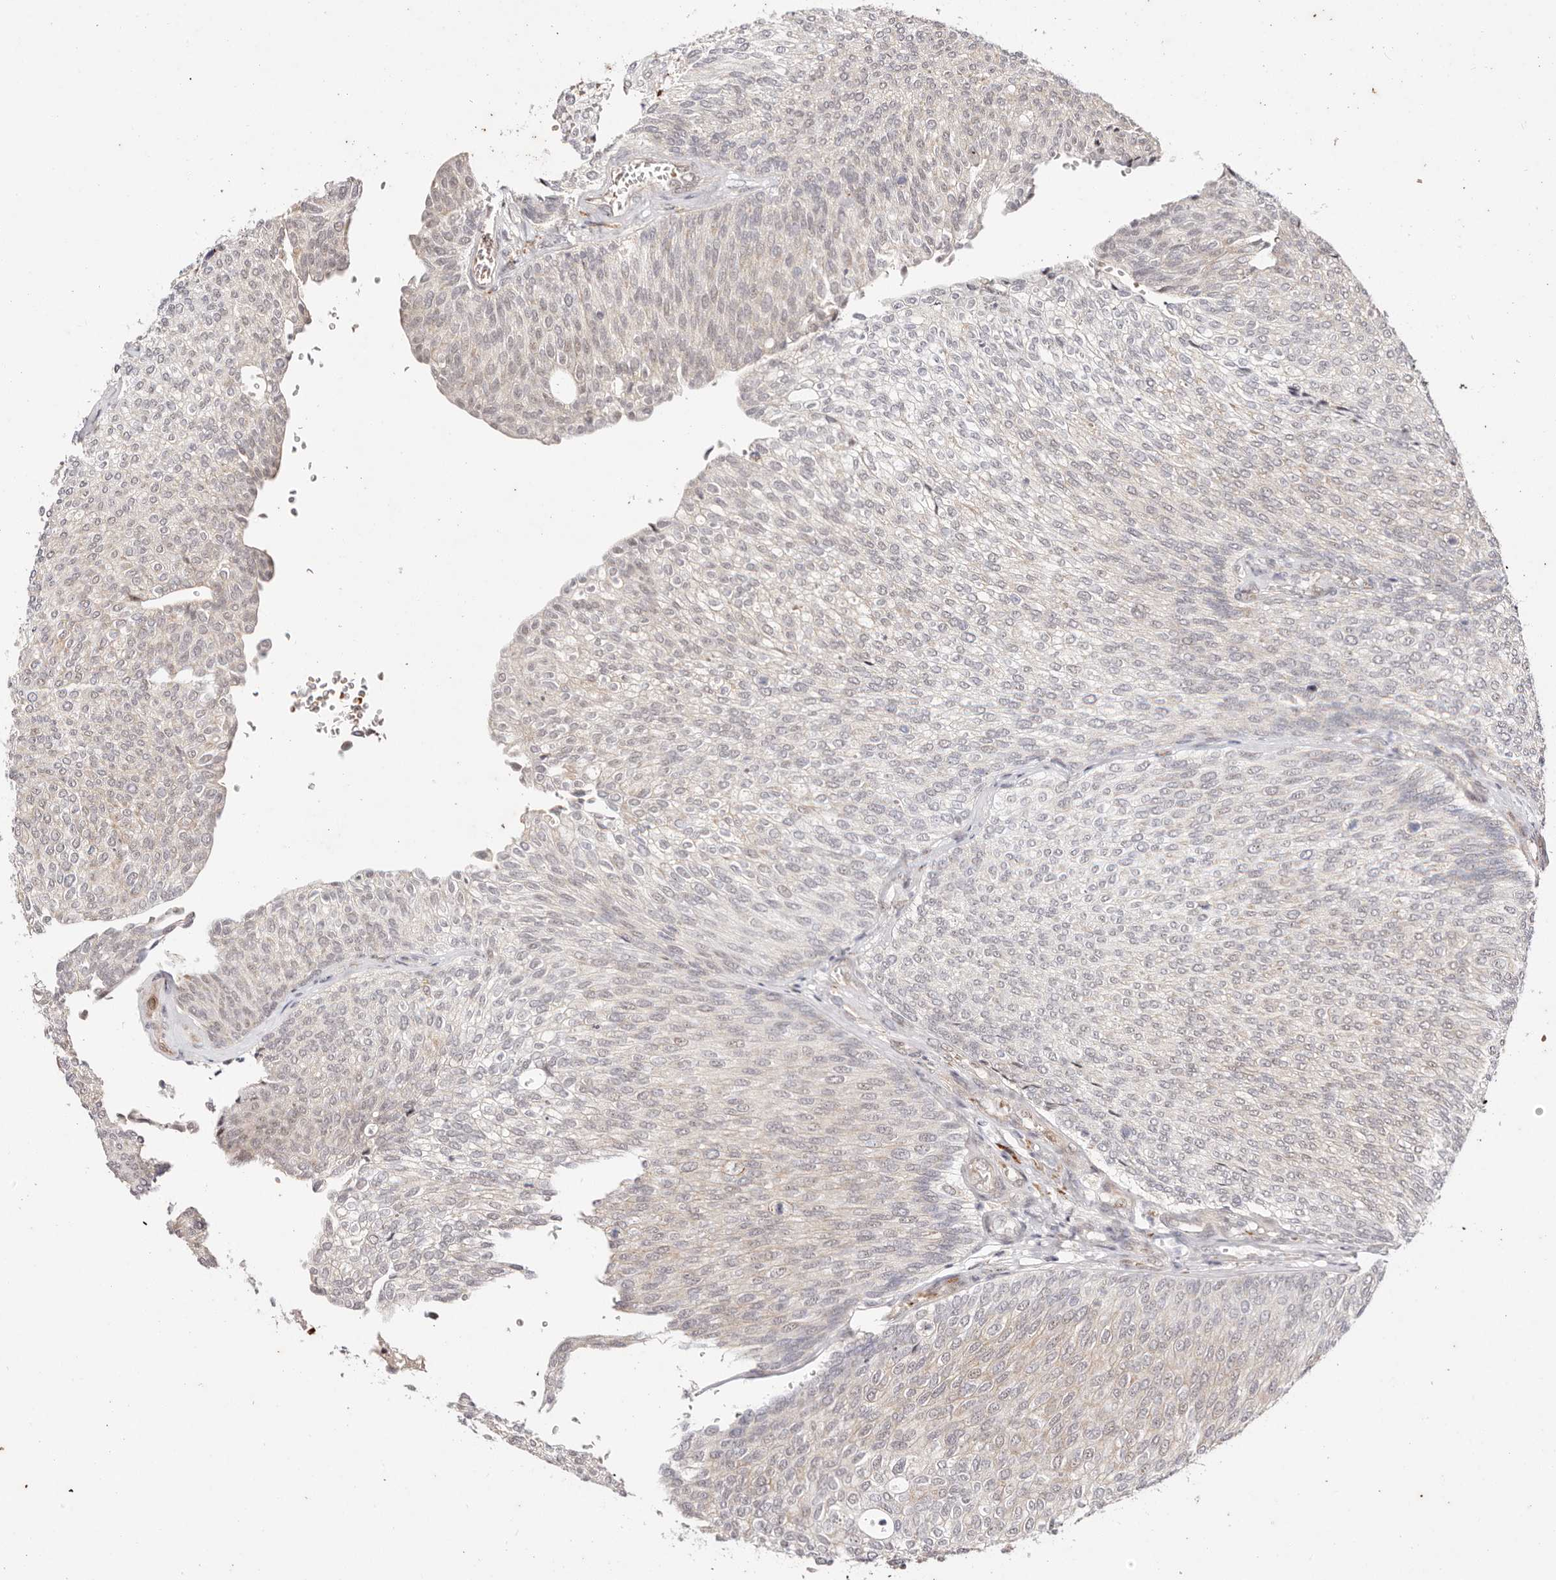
{"staining": {"intensity": "negative", "quantity": "none", "location": "none"}, "tissue": "urothelial cancer", "cell_type": "Tumor cells", "image_type": "cancer", "snomed": [{"axis": "morphology", "description": "Urothelial carcinoma, Low grade"}, {"axis": "topography", "description": "Urinary bladder"}], "caption": "A high-resolution histopathology image shows immunohistochemistry (IHC) staining of urothelial cancer, which demonstrates no significant positivity in tumor cells. (Brightfield microscopy of DAB (3,3'-diaminobenzidine) IHC at high magnification).", "gene": "WRN", "patient": {"sex": "female", "age": 79}}